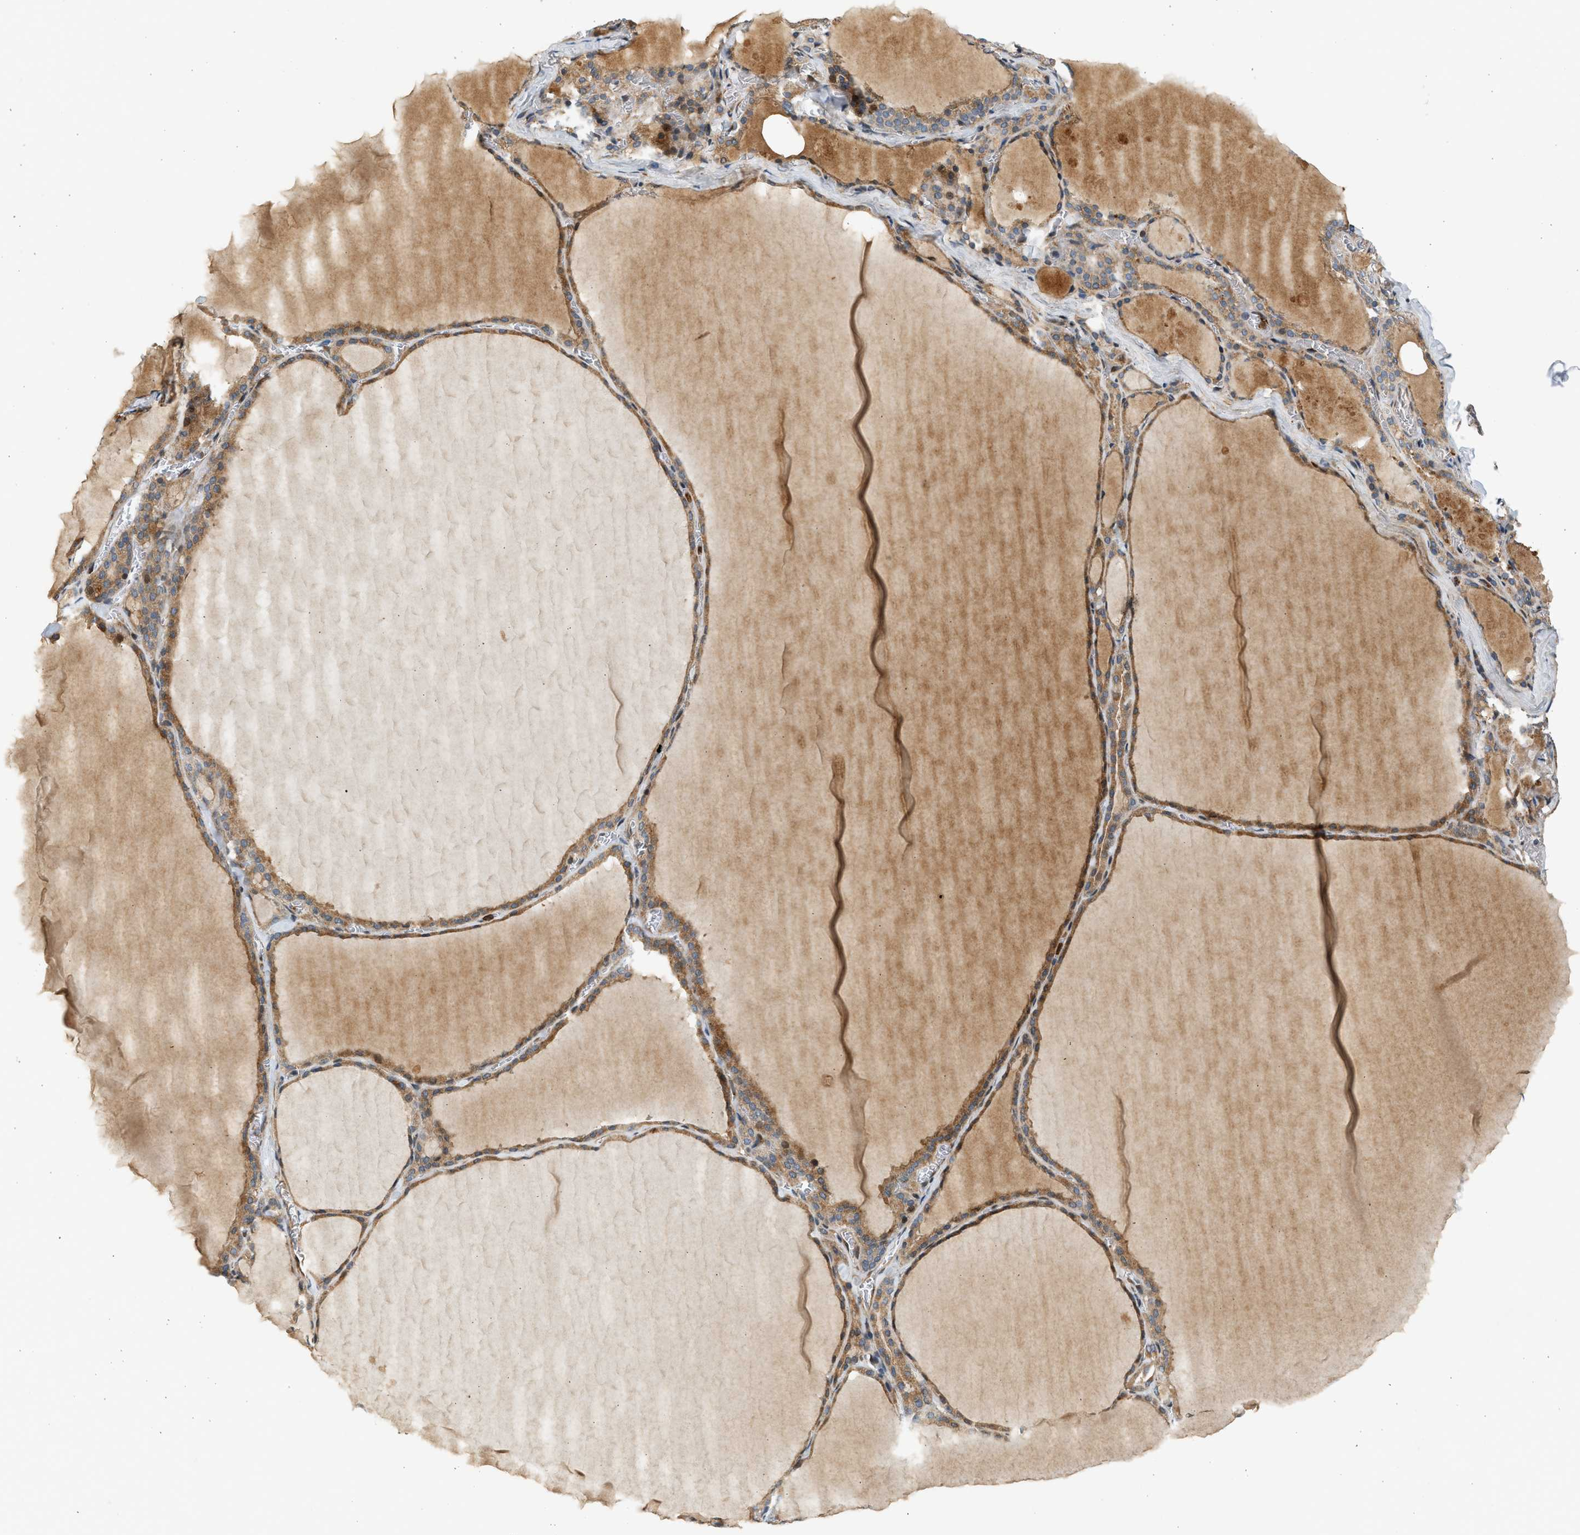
{"staining": {"intensity": "moderate", "quantity": ">75%", "location": "cytoplasmic/membranous"}, "tissue": "thyroid gland", "cell_type": "Glandular cells", "image_type": "normal", "snomed": [{"axis": "morphology", "description": "Normal tissue, NOS"}, {"axis": "topography", "description": "Thyroid gland"}], "caption": "Thyroid gland stained for a protein exhibits moderate cytoplasmic/membranous positivity in glandular cells. The staining is performed using DAB brown chromogen to label protein expression. The nuclei are counter-stained blue using hematoxylin.", "gene": "NRSN2", "patient": {"sex": "male", "age": 56}}